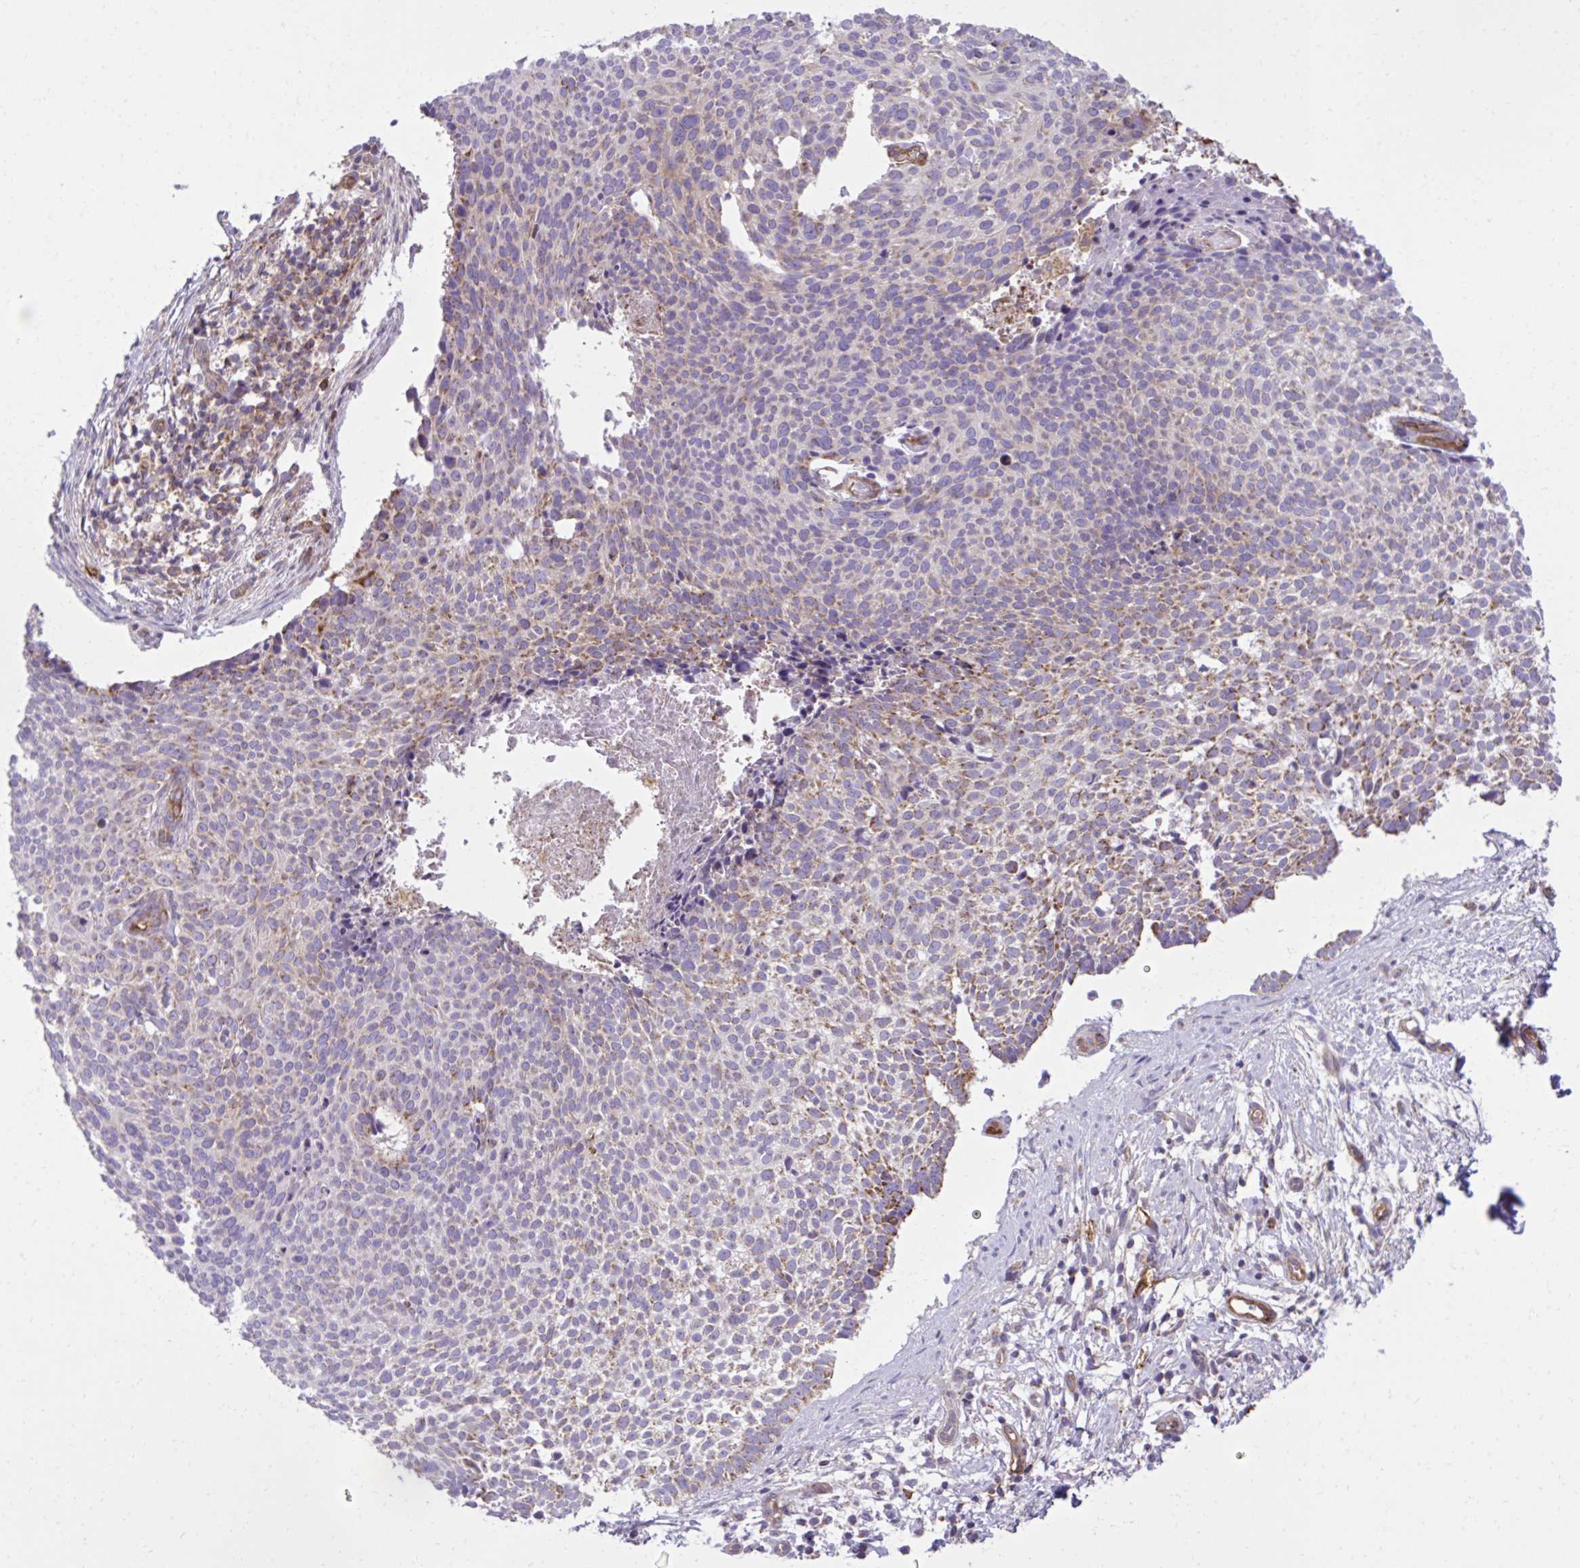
{"staining": {"intensity": "weak", "quantity": "25%-75%", "location": "cytoplasmic/membranous"}, "tissue": "skin cancer", "cell_type": "Tumor cells", "image_type": "cancer", "snomed": [{"axis": "morphology", "description": "Basal cell carcinoma"}, {"axis": "topography", "description": "Skin"}, {"axis": "topography", "description": "Skin of back"}], "caption": "Immunohistochemical staining of human basal cell carcinoma (skin) reveals low levels of weak cytoplasmic/membranous staining in about 25%-75% of tumor cells.", "gene": "LIMS1", "patient": {"sex": "male", "age": 81}}